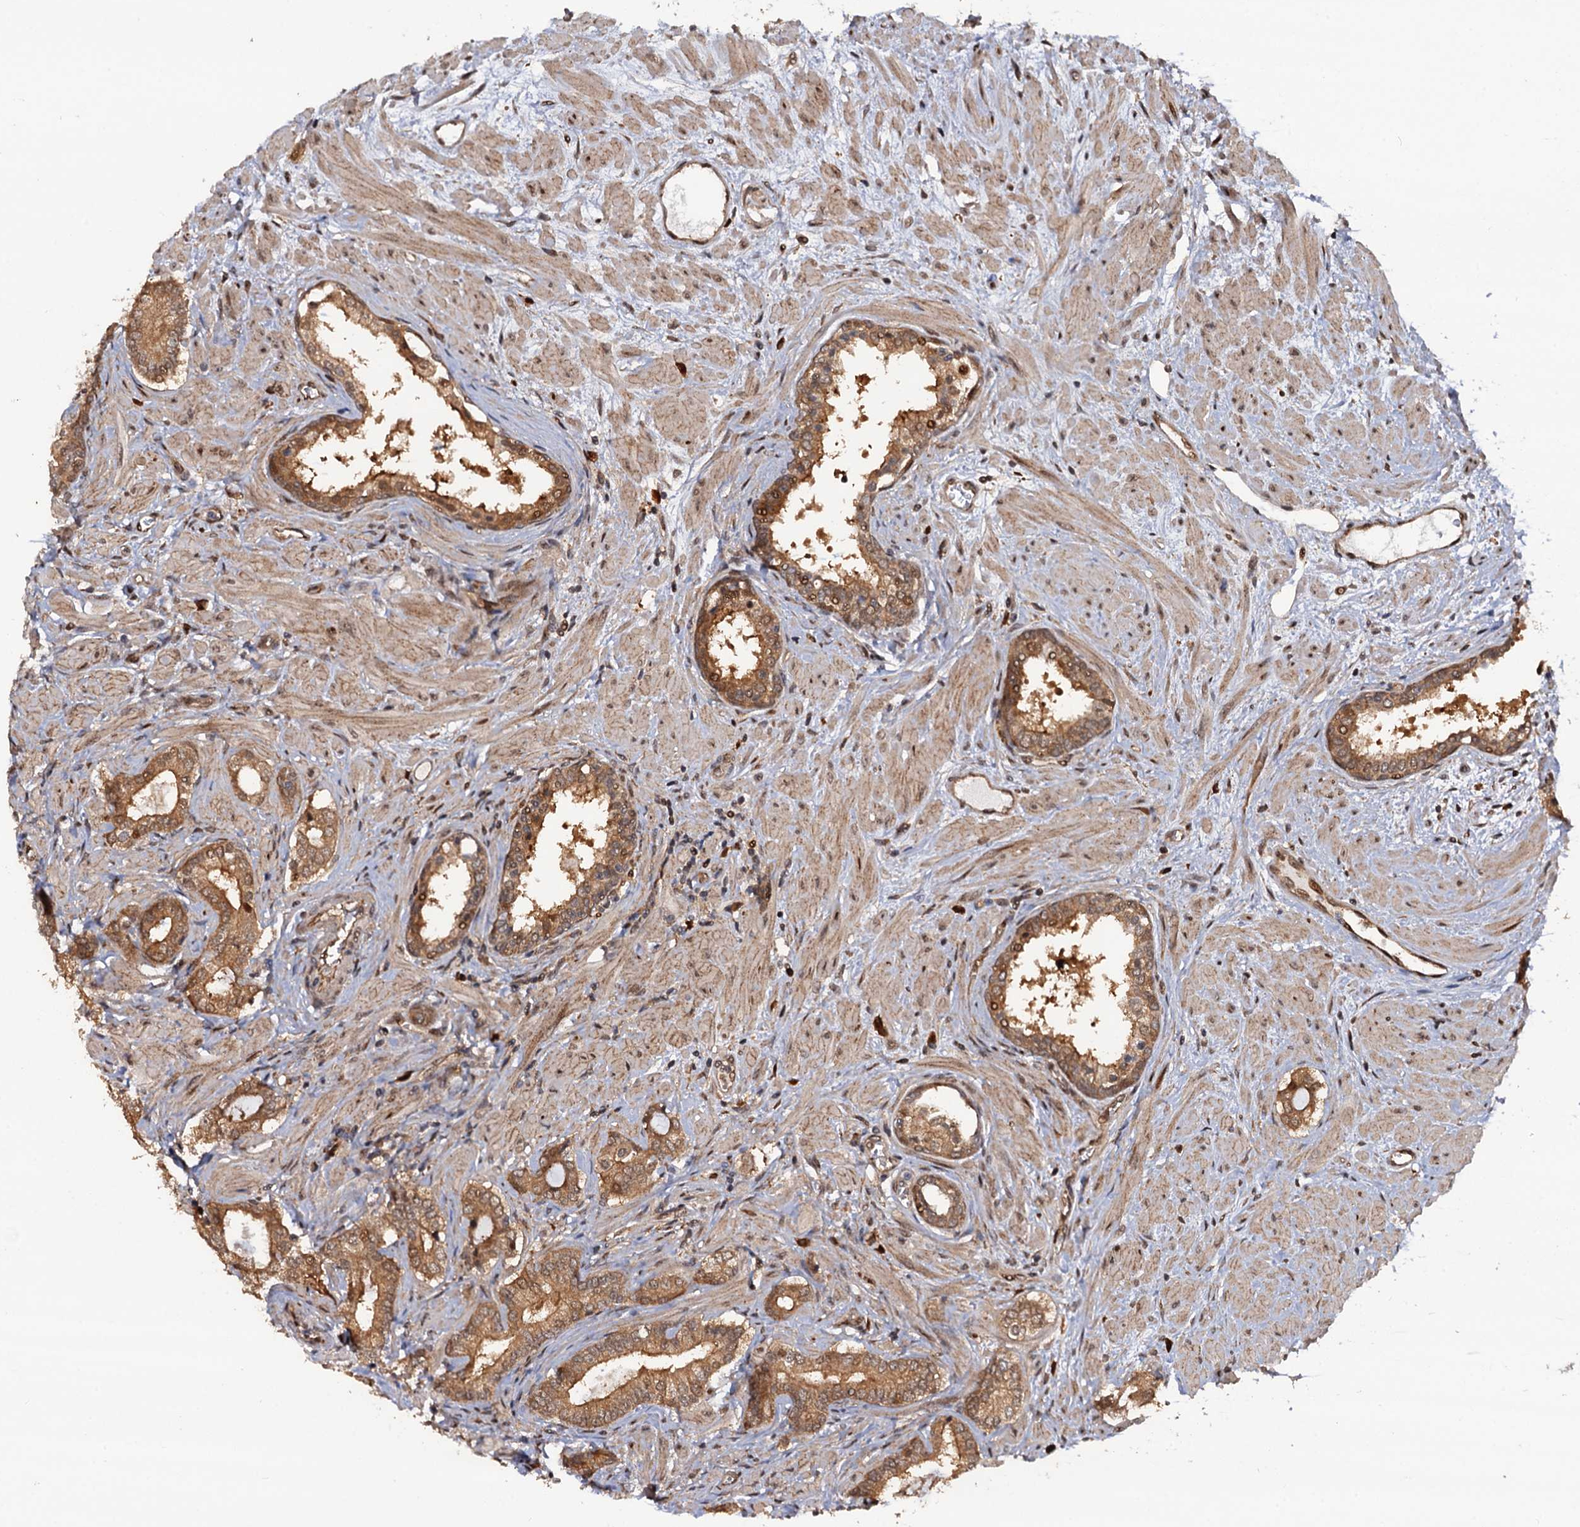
{"staining": {"intensity": "moderate", "quantity": ">75%", "location": "cytoplasmic/membranous"}, "tissue": "prostate cancer", "cell_type": "Tumor cells", "image_type": "cancer", "snomed": [{"axis": "morphology", "description": "Adenocarcinoma, High grade"}, {"axis": "topography", "description": "Prostate"}], "caption": "Moderate cytoplasmic/membranous expression is seen in approximately >75% of tumor cells in high-grade adenocarcinoma (prostate). The staining is performed using DAB (3,3'-diaminobenzidine) brown chromogen to label protein expression. The nuclei are counter-stained blue using hematoxylin.", "gene": "CDC23", "patient": {"sex": "male", "age": 64}}